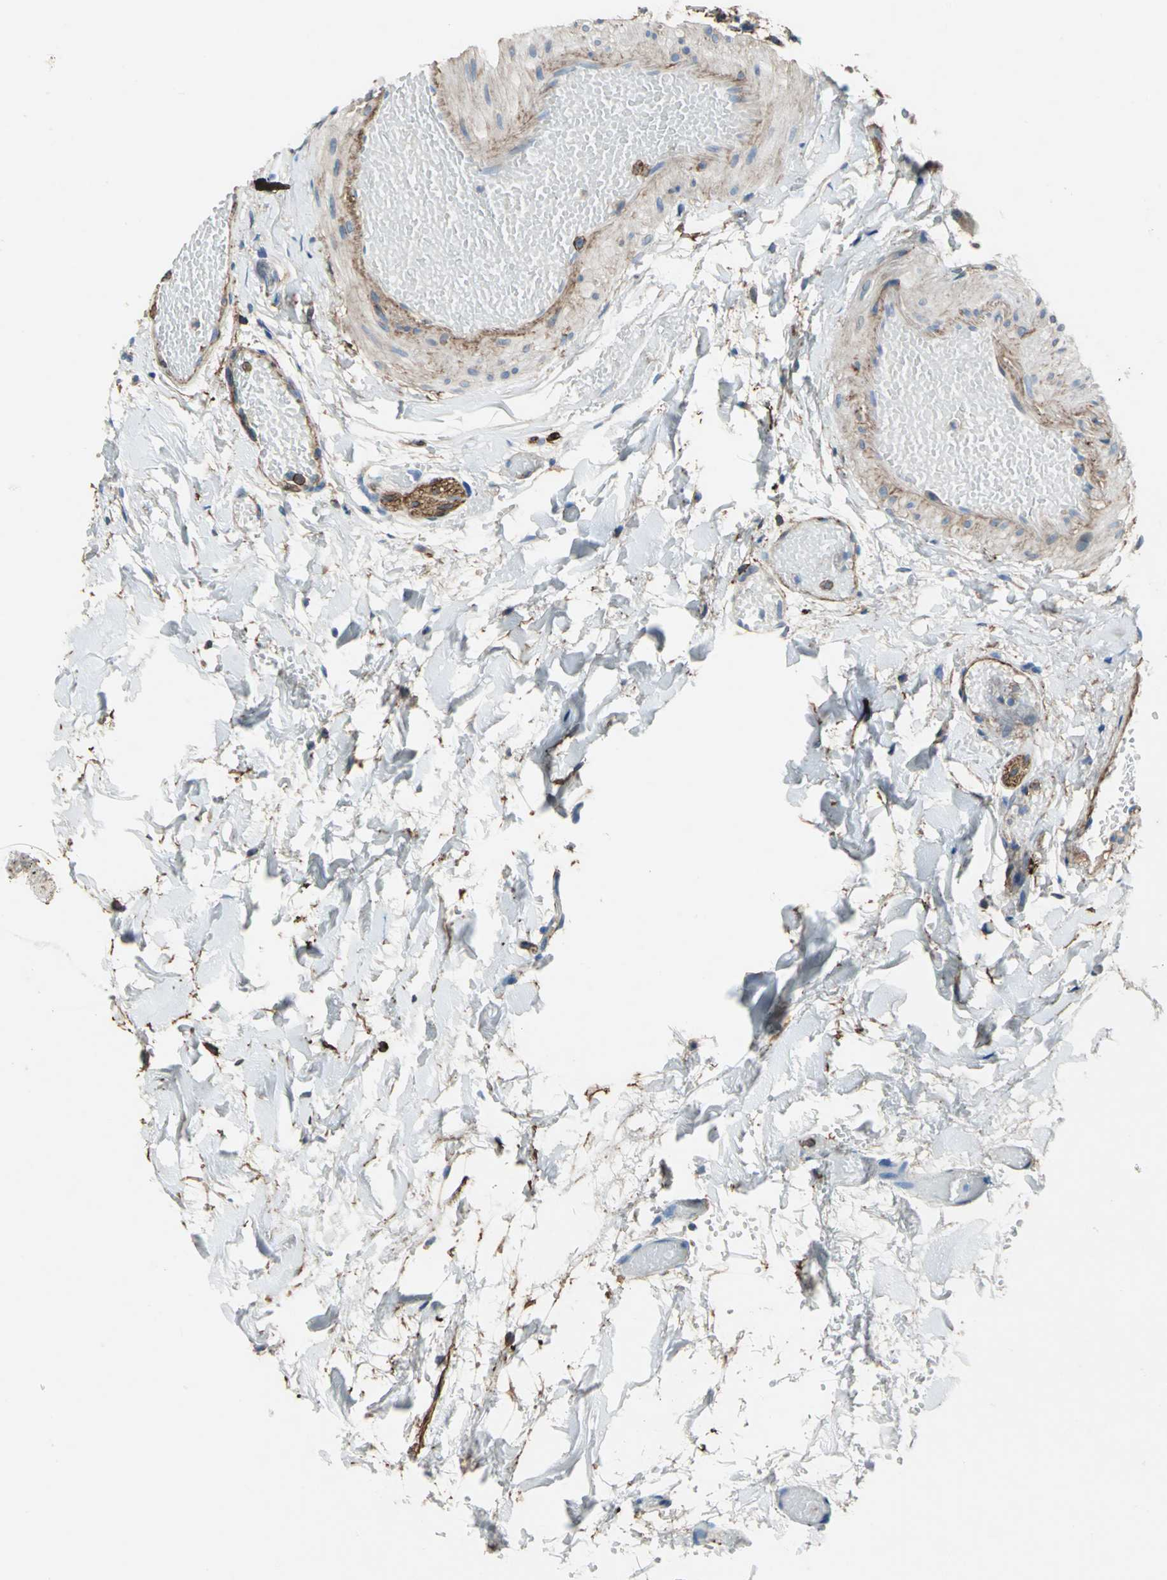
{"staining": {"intensity": "negative", "quantity": "none", "location": "none"}, "tissue": "gallbladder", "cell_type": "Glandular cells", "image_type": "normal", "snomed": [{"axis": "morphology", "description": "Normal tissue, NOS"}, {"axis": "topography", "description": "Gallbladder"}], "caption": "High magnification brightfield microscopy of unremarkable gallbladder stained with DAB (3,3'-diaminobenzidine) (brown) and counterstained with hematoxylin (blue): glandular cells show no significant staining. Nuclei are stained in blue.", "gene": "CD44", "patient": {"sex": "male", "age": 65}}